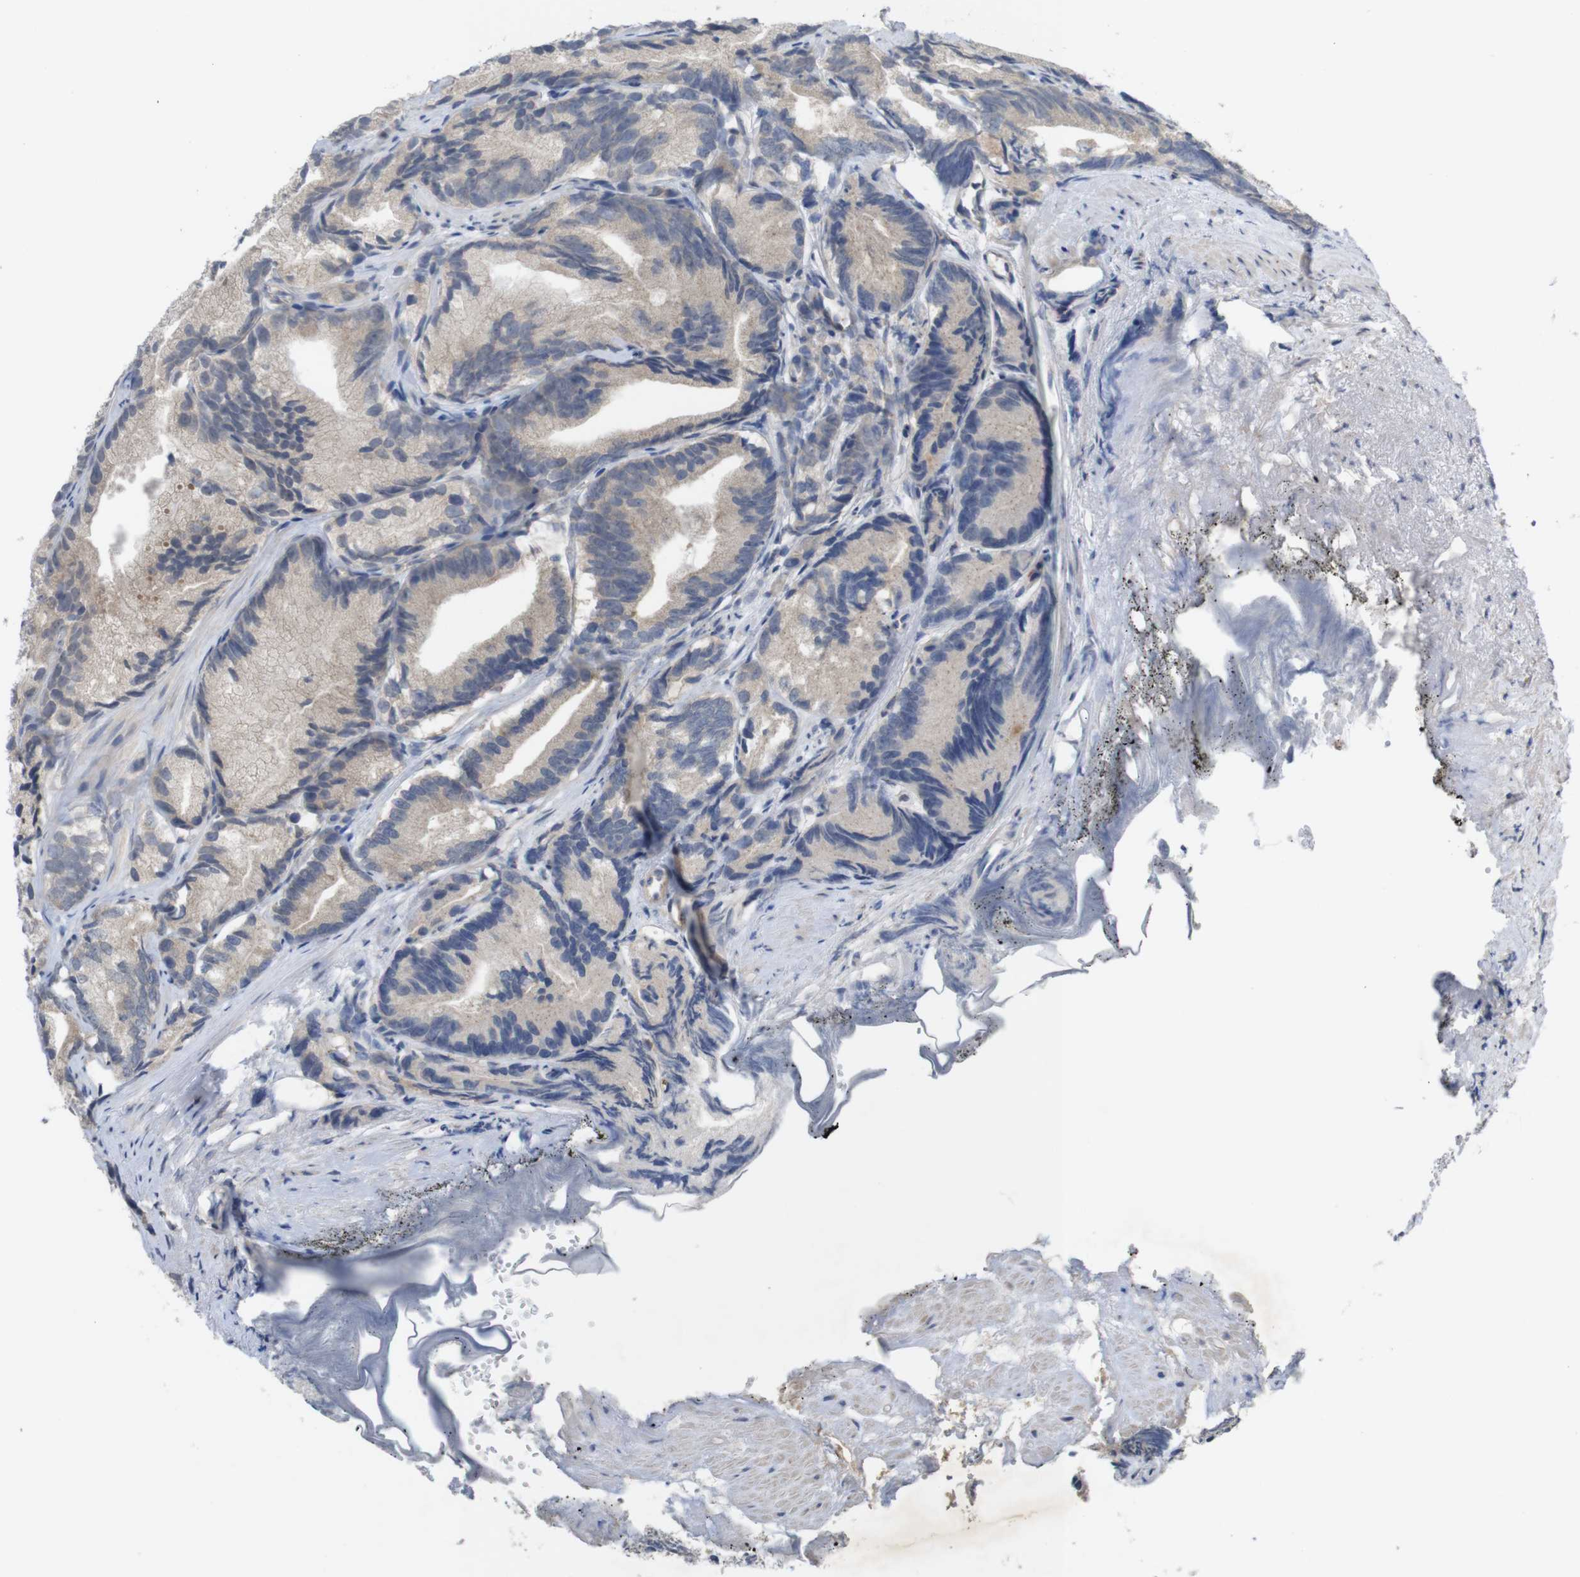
{"staining": {"intensity": "weak", "quantity": ">75%", "location": "cytoplasmic/membranous"}, "tissue": "prostate cancer", "cell_type": "Tumor cells", "image_type": "cancer", "snomed": [{"axis": "morphology", "description": "Adenocarcinoma, Low grade"}, {"axis": "topography", "description": "Prostate"}], "caption": "This histopathology image shows IHC staining of prostate low-grade adenocarcinoma, with low weak cytoplasmic/membranous expression in about >75% of tumor cells.", "gene": "BCAR3", "patient": {"sex": "male", "age": 89}}